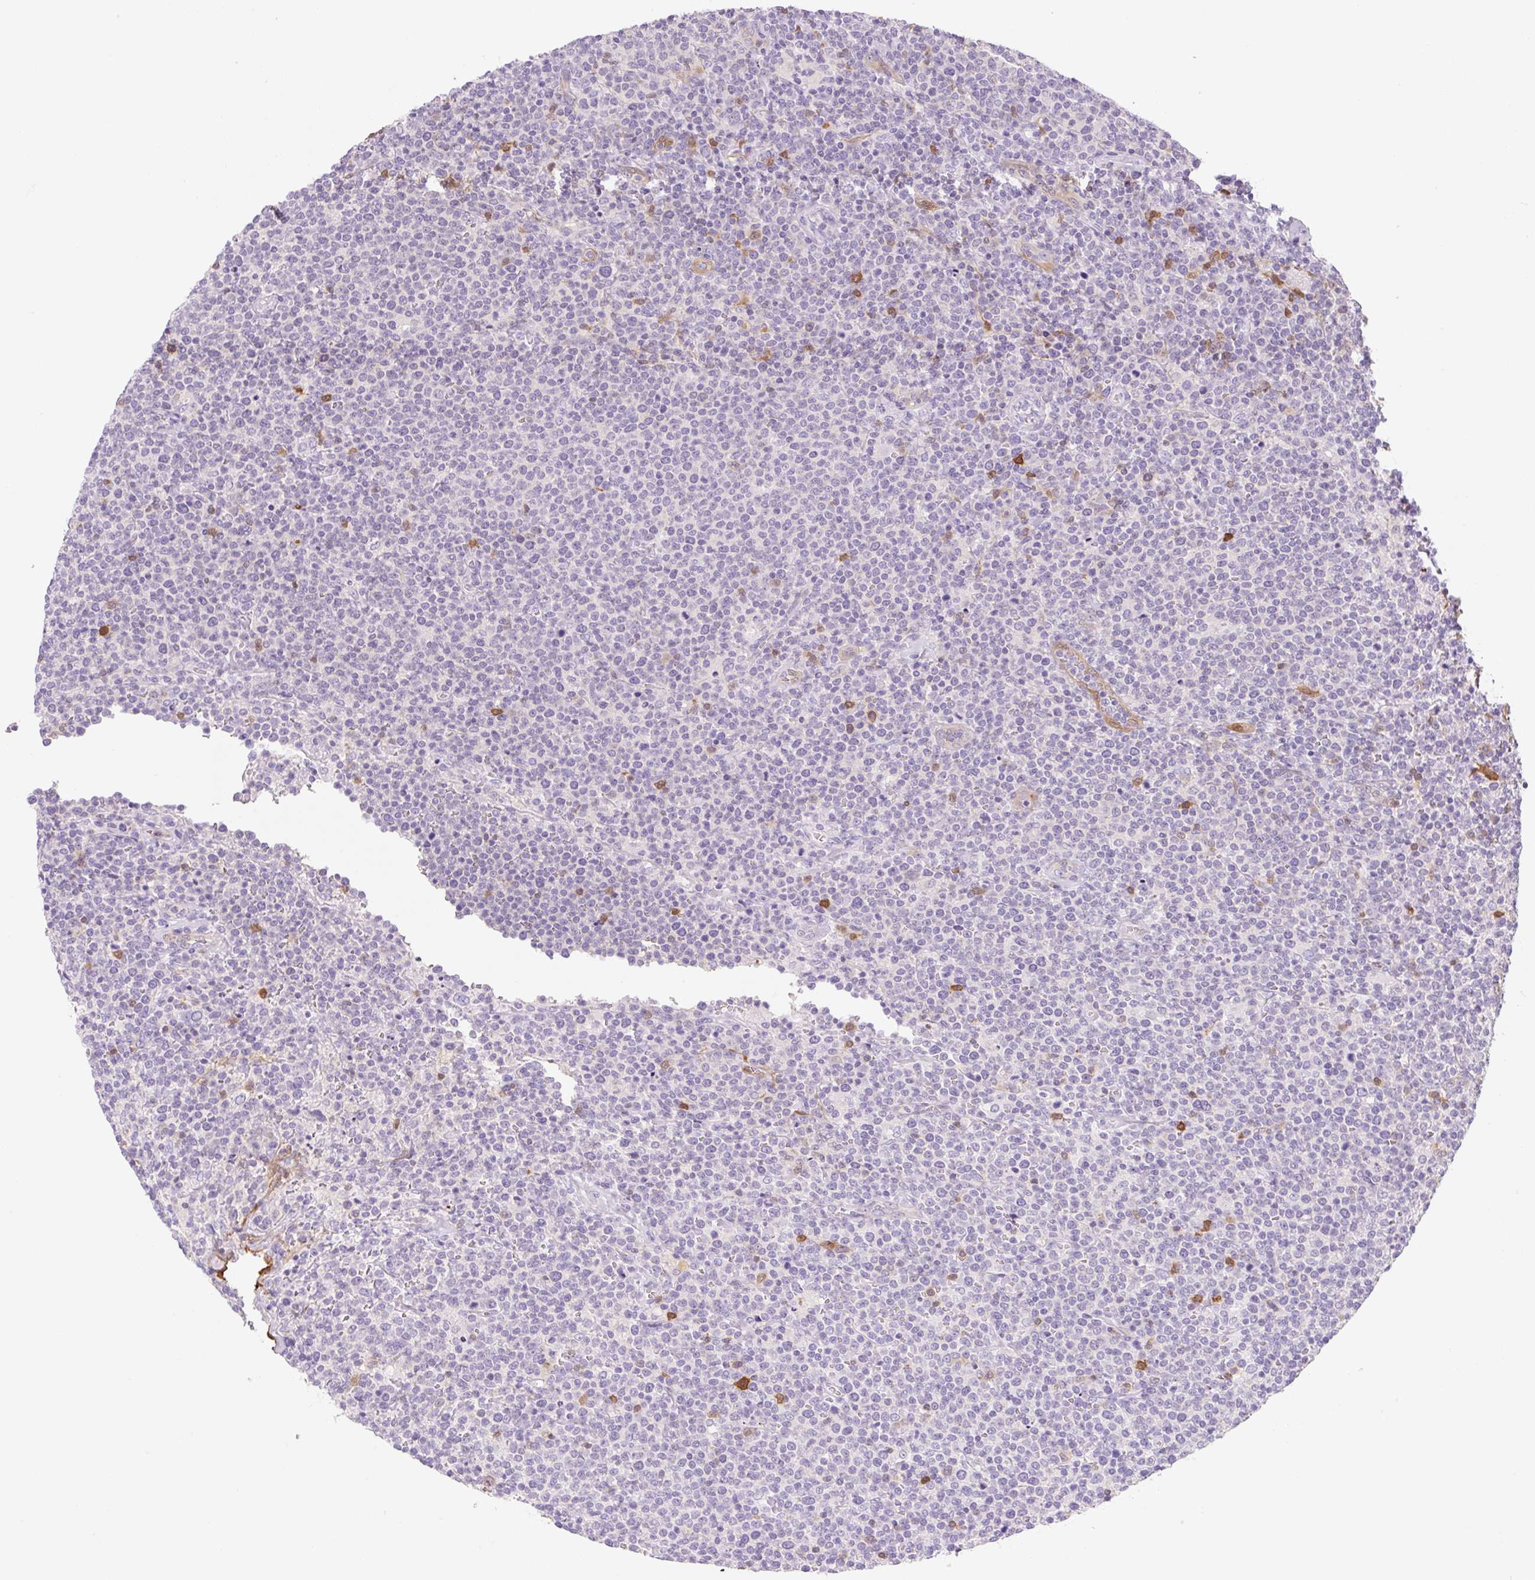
{"staining": {"intensity": "negative", "quantity": "none", "location": "none"}, "tissue": "lymphoma", "cell_type": "Tumor cells", "image_type": "cancer", "snomed": [{"axis": "morphology", "description": "Malignant lymphoma, non-Hodgkin's type, High grade"}, {"axis": "topography", "description": "Lymph node"}], "caption": "This image is of lymphoma stained with immunohistochemistry (IHC) to label a protein in brown with the nuclei are counter-stained blue. There is no staining in tumor cells.", "gene": "FABP5", "patient": {"sex": "male", "age": 61}}